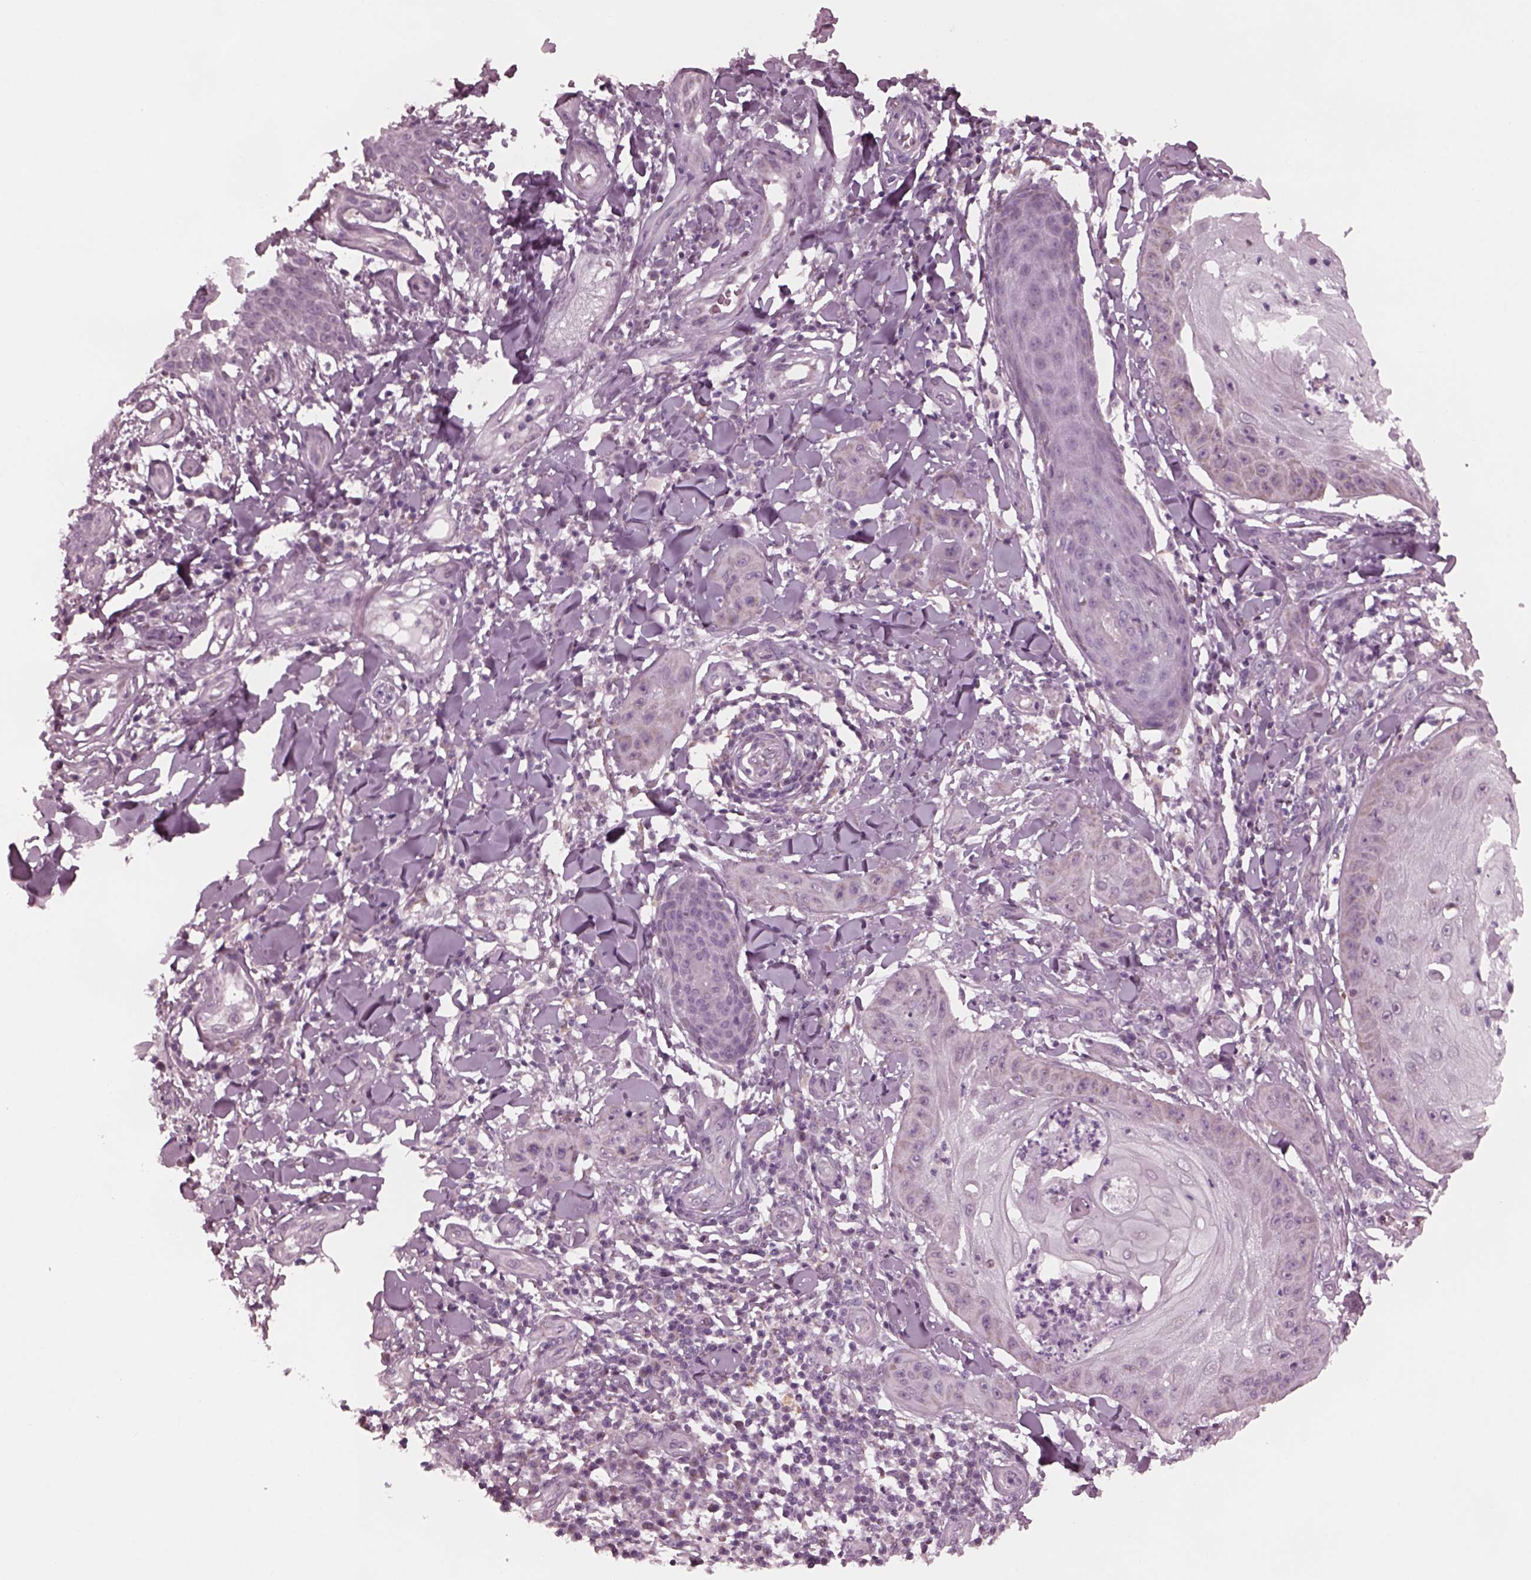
{"staining": {"intensity": "weak", "quantity": "<25%", "location": "cytoplasmic/membranous"}, "tissue": "skin cancer", "cell_type": "Tumor cells", "image_type": "cancer", "snomed": [{"axis": "morphology", "description": "Squamous cell carcinoma, NOS"}, {"axis": "topography", "description": "Skin"}], "caption": "Immunohistochemistry (IHC) histopathology image of neoplastic tissue: skin squamous cell carcinoma stained with DAB displays no significant protein staining in tumor cells. The staining was performed using DAB to visualize the protein expression in brown, while the nuclei were stained in blue with hematoxylin (Magnification: 20x).", "gene": "CELSR3", "patient": {"sex": "male", "age": 70}}